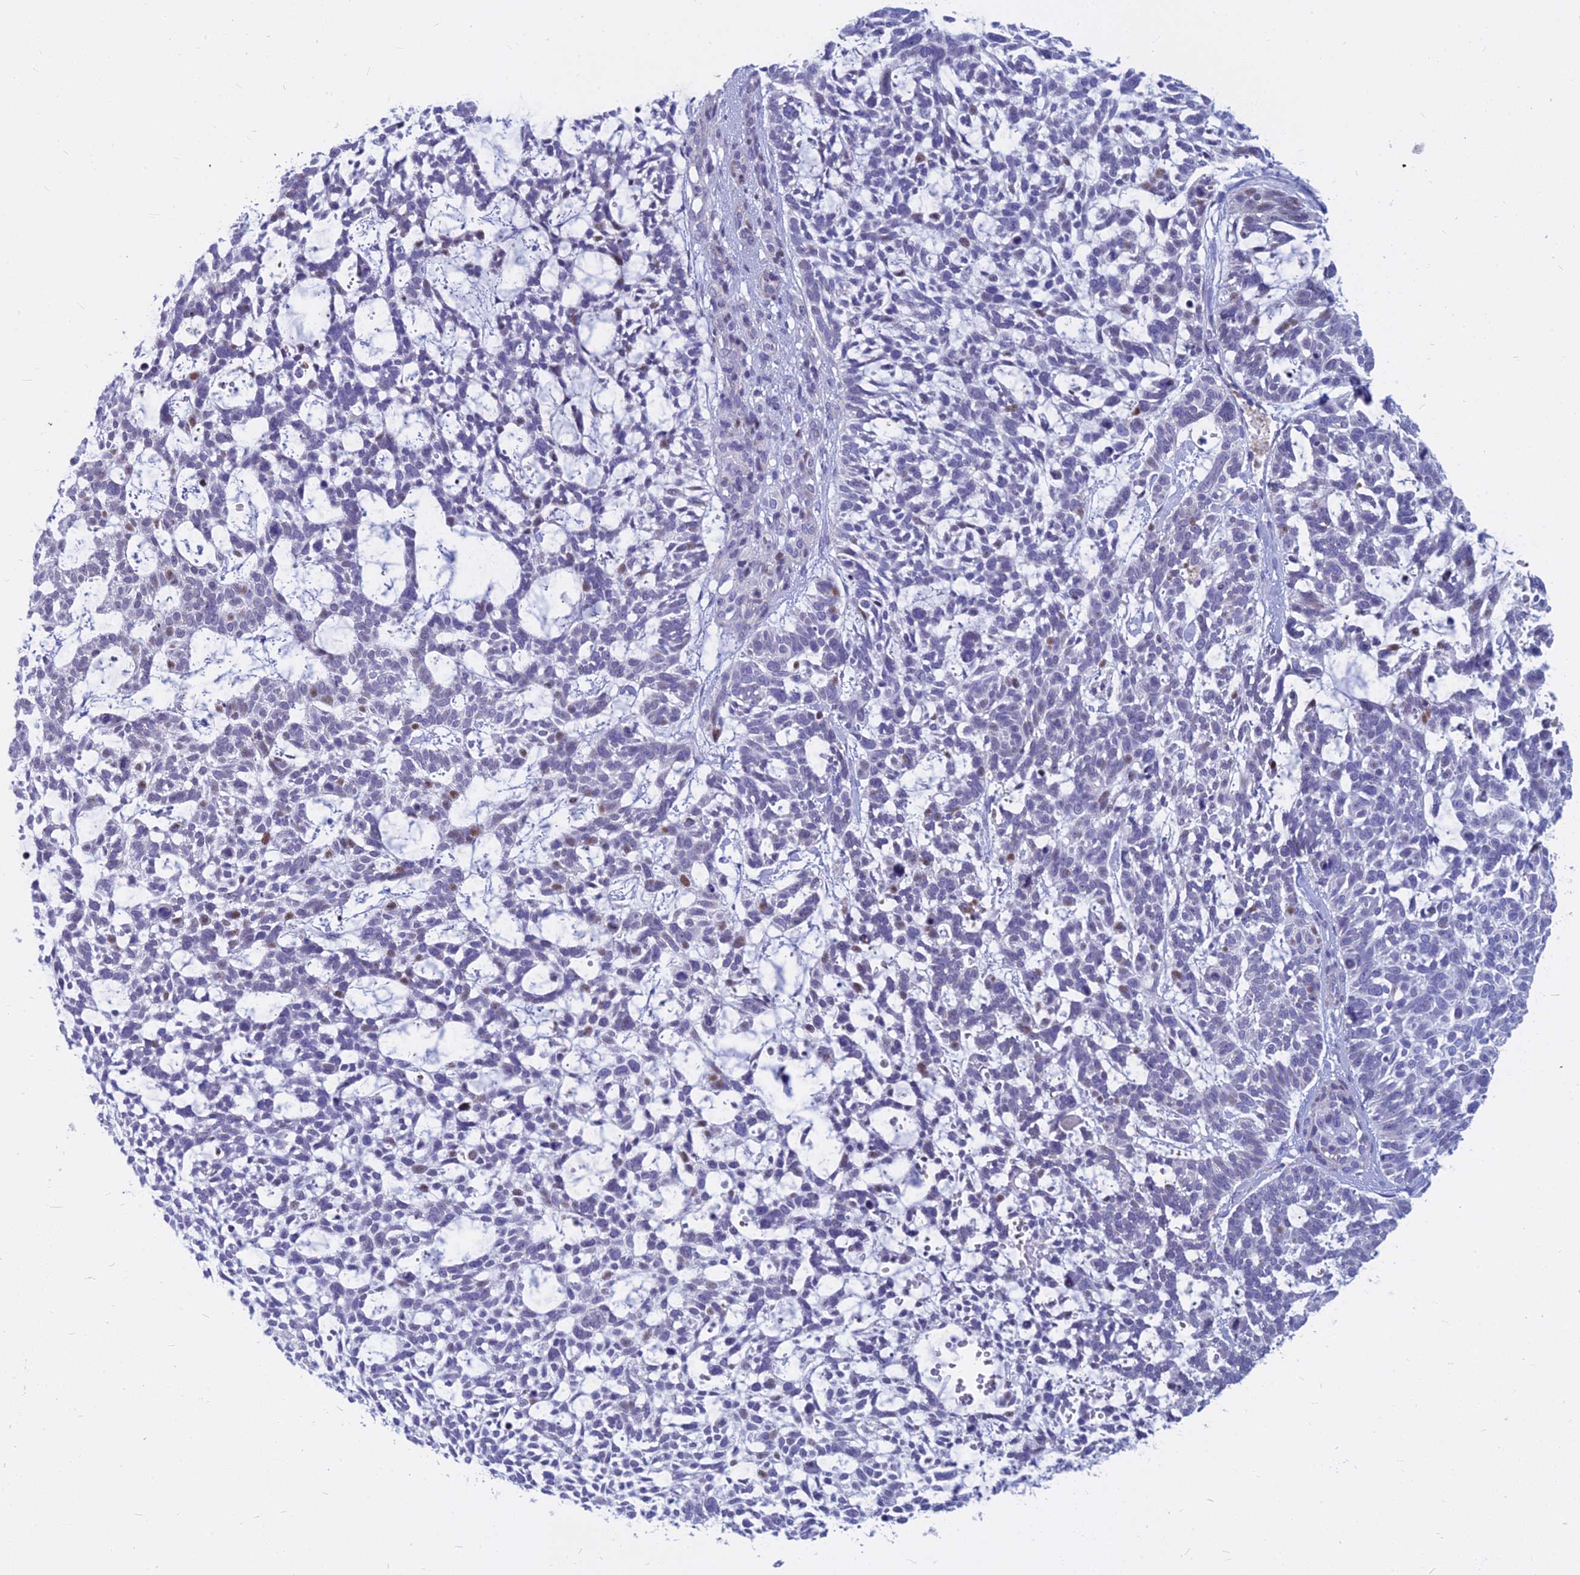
{"staining": {"intensity": "moderate", "quantity": "<25%", "location": "nuclear"}, "tissue": "skin cancer", "cell_type": "Tumor cells", "image_type": "cancer", "snomed": [{"axis": "morphology", "description": "Basal cell carcinoma"}, {"axis": "topography", "description": "Skin"}], "caption": "Immunohistochemical staining of basal cell carcinoma (skin) reveals moderate nuclear protein staining in approximately <25% of tumor cells.", "gene": "MYBPC2", "patient": {"sex": "male", "age": 88}}